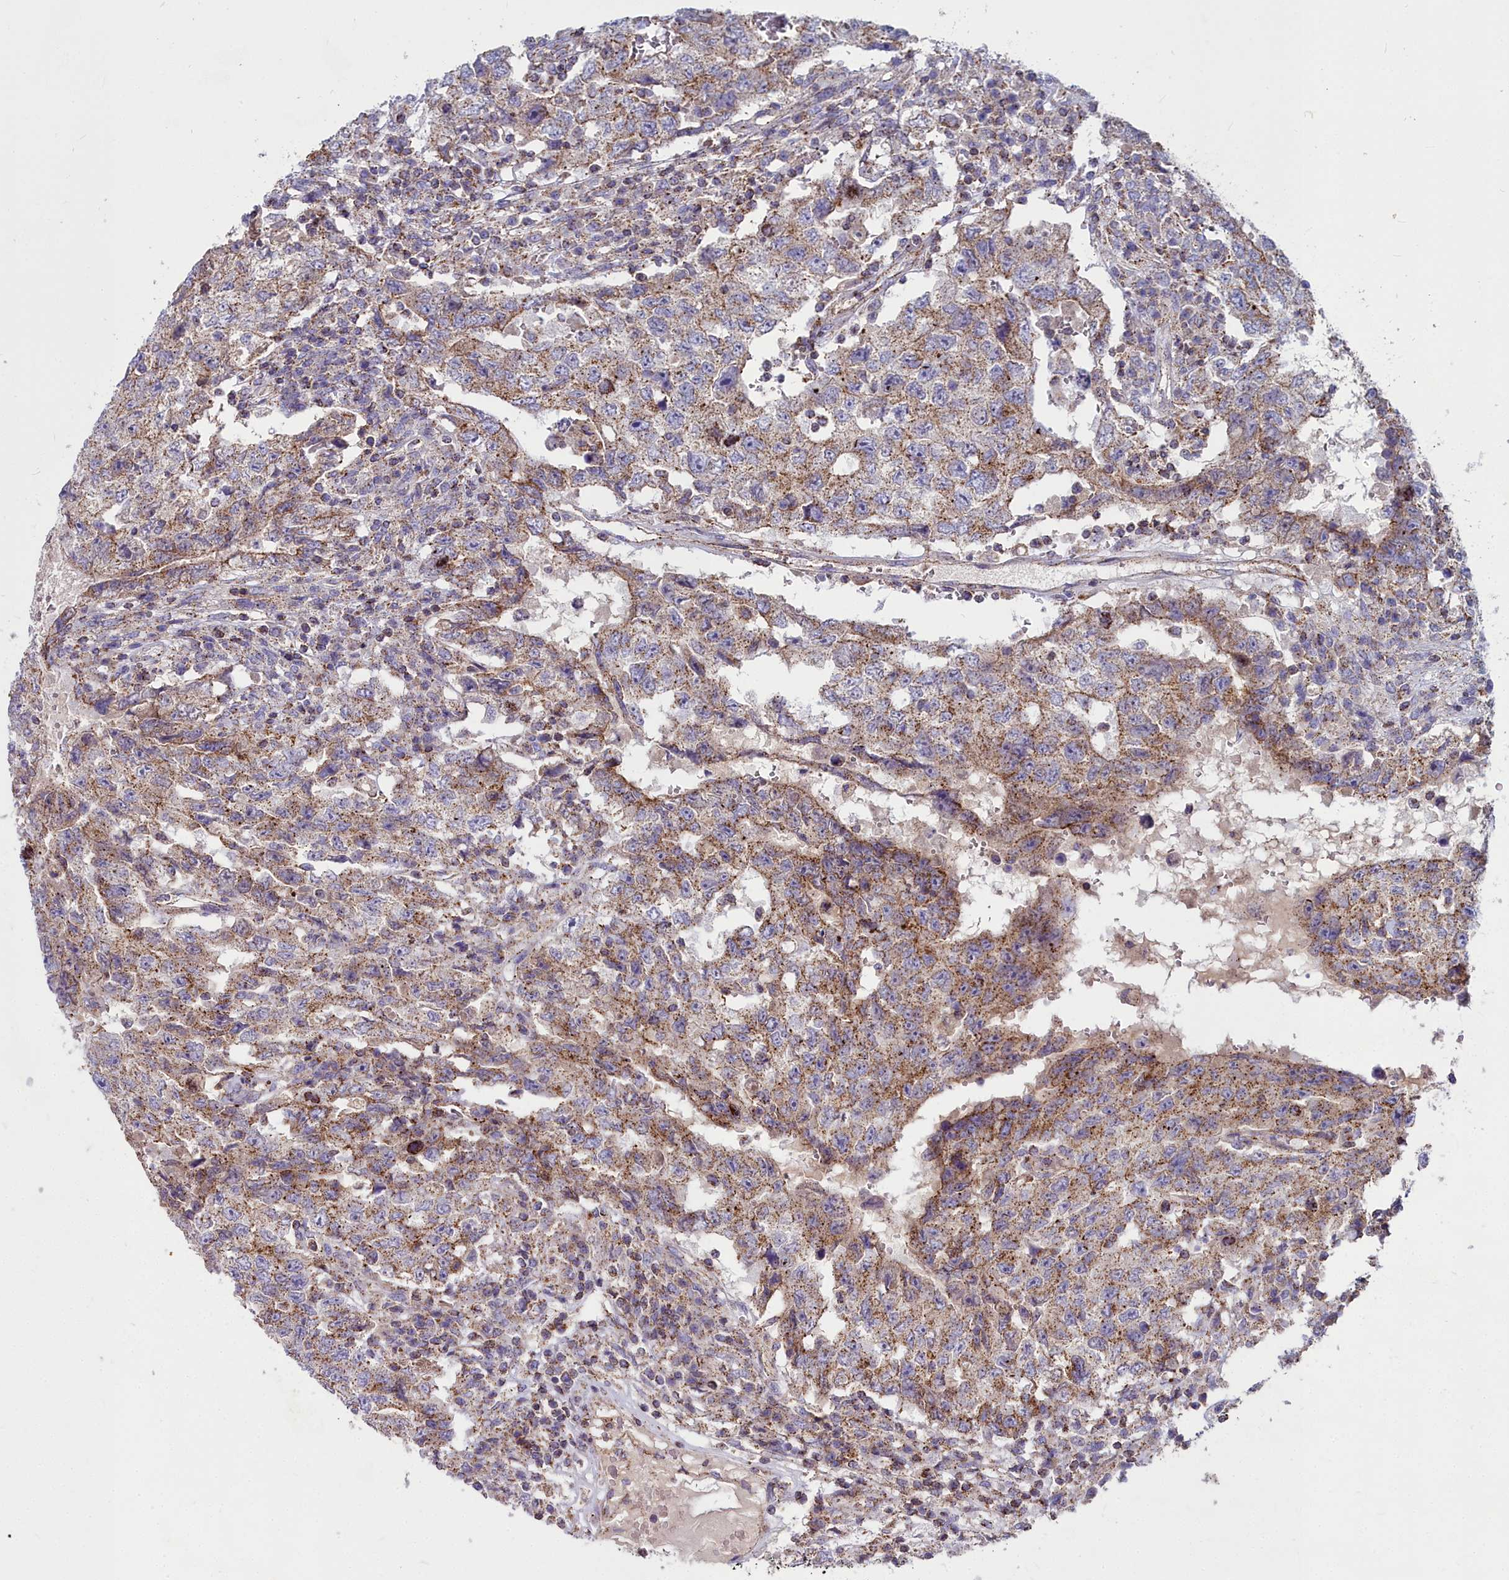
{"staining": {"intensity": "moderate", "quantity": ">75%", "location": "cytoplasmic/membranous"}, "tissue": "testis cancer", "cell_type": "Tumor cells", "image_type": "cancer", "snomed": [{"axis": "morphology", "description": "Carcinoma, Embryonal, NOS"}, {"axis": "topography", "description": "Testis"}], "caption": "DAB immunohistochemical staining of human testis embryonal carcinoma reveals moderate cytoplasmic/membranous protein staining in approximately >75% of tumor cells.", "gene": "FRMPD1", "patient": {"sex": "male", "age": 26}}